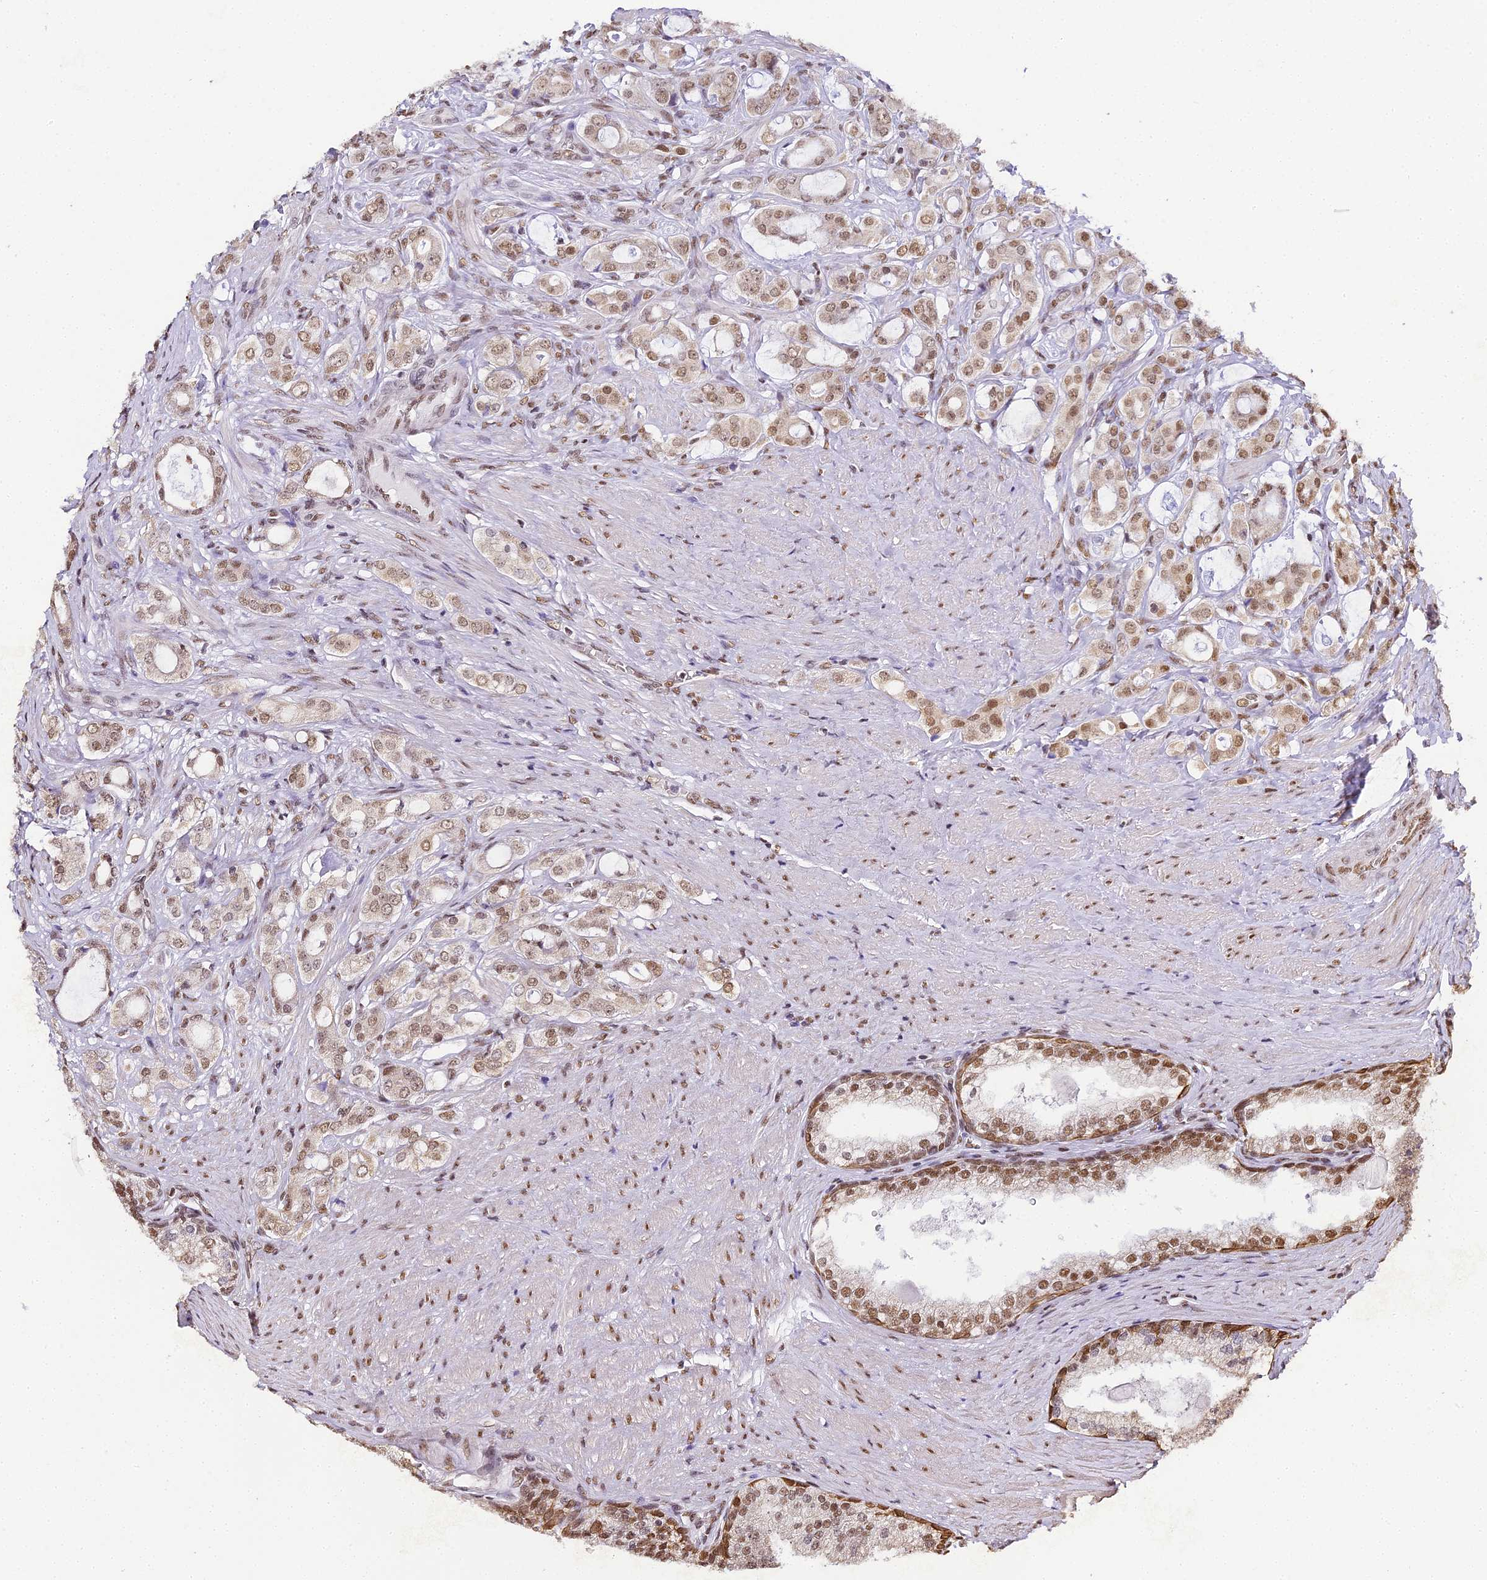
{"staining": {"intensity": "moderate", "quantity": ">75%", "location": "nuclear"}, "tissue": "prostate cancer", "cell_type": "Tumor cells", "image_type": "cancer", "snomed": [{"axis": "morphology", "description": "Adenocarcinoma, High grade"}, {"axis": "topography", "description": "Prostate"}], "caption": "An image showing moderate nuclear positivity in about >75% of tumor cells in adenocarcinoma (high-grade) (prostate), as visualized by brown immunohistochemical staining.", "gene": "HNRNPA1", "patient": {"sex": "male", "age": 63}}